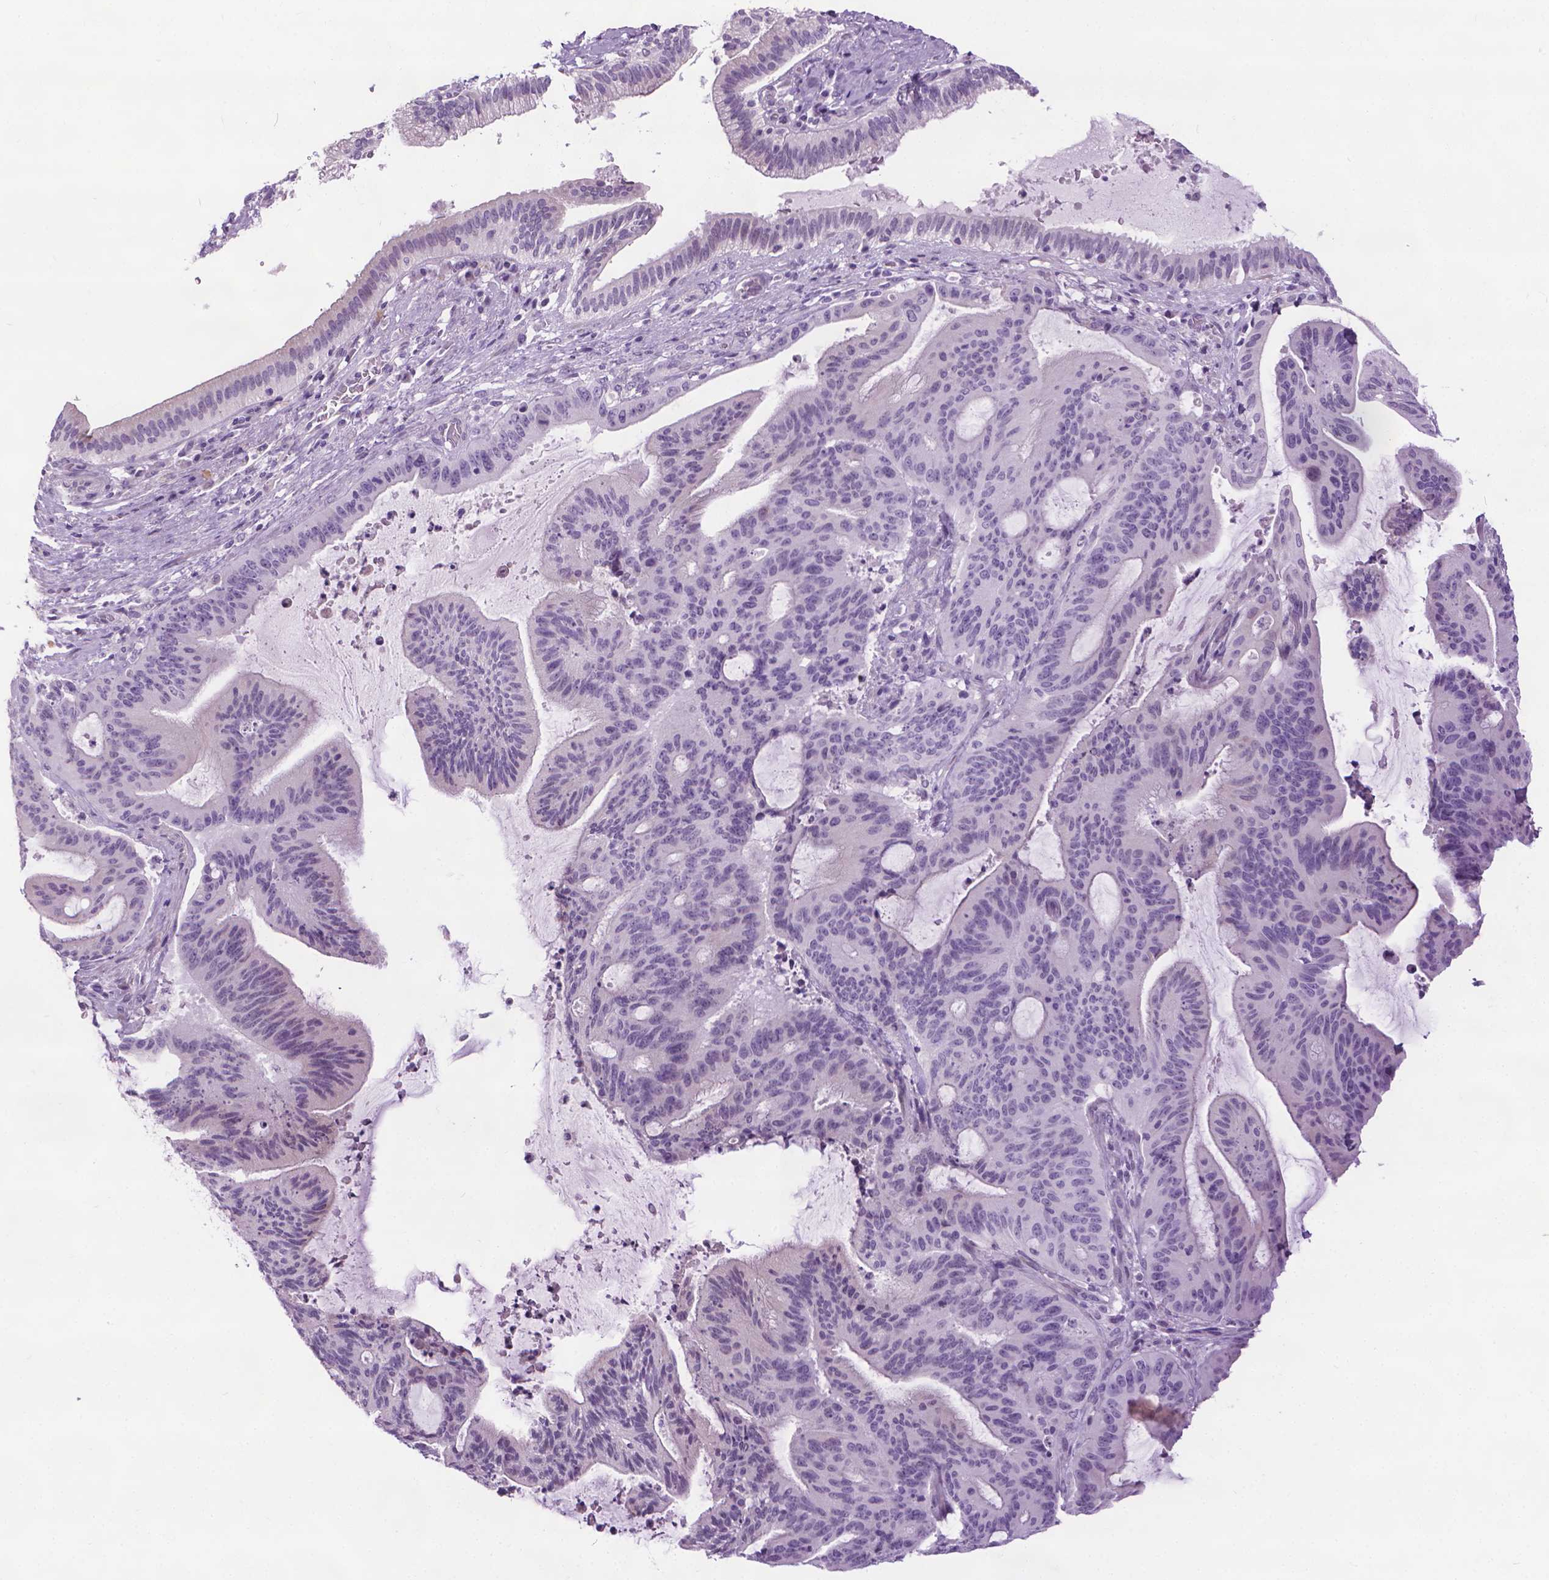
{"staining": {"intensity": "negative", "quantity": "none", "location": "none"}, "tissue": "liver cancer", "cell_type": "Tumor cells", "image_type": "cancer", "snomed": [{"axis": "morphology", "description": "Cholangiocarcinoma"}, {"axis": "topography", "description": "Liver"}], "caption": "A micrograph of liver cancer (cholangiocarcinoma) stained for a protein shows no brown staining in tumor cells.", "gene": "DNAI7", "patient": {"sex": "female", "age": 73}}